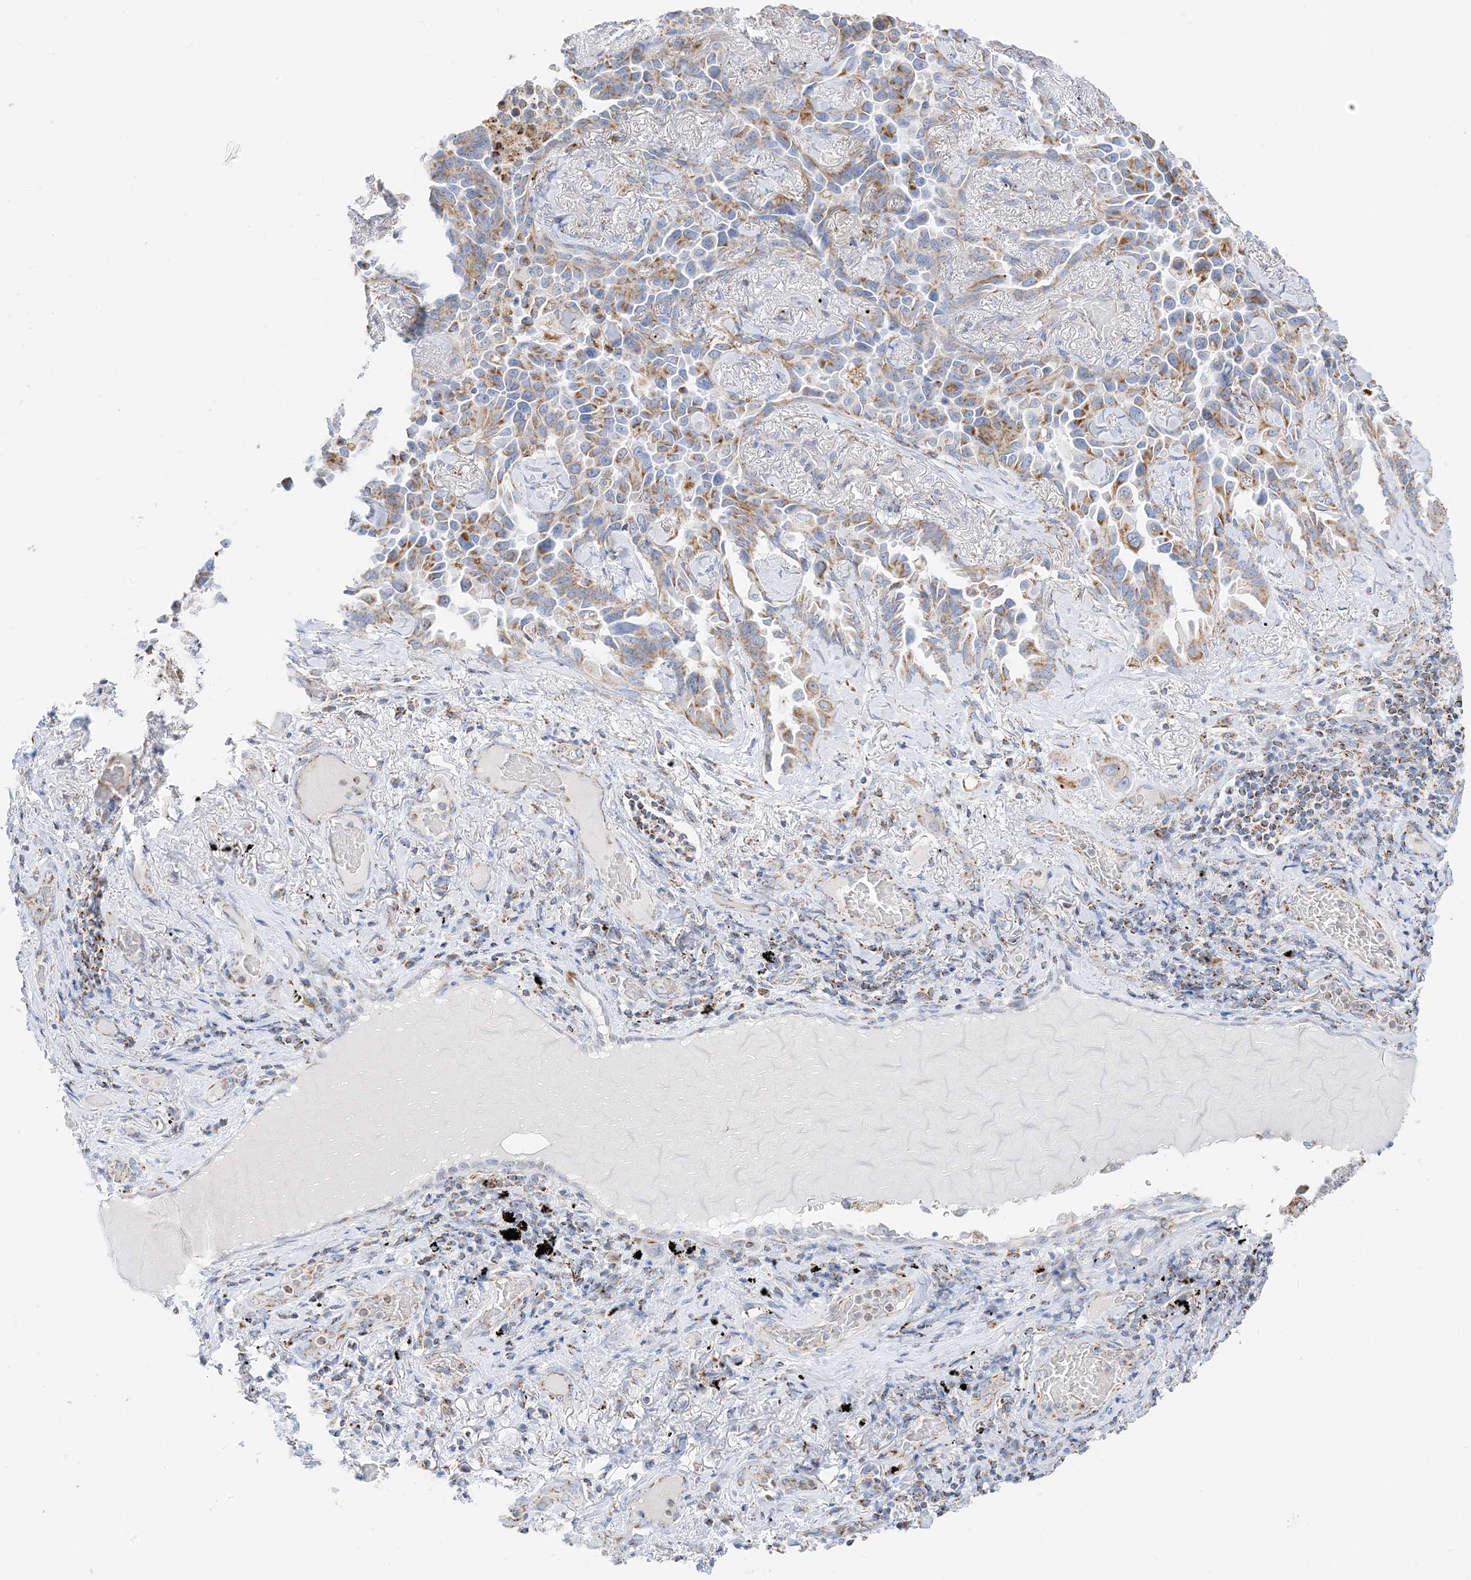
{"staining": {"intensity": "moderate", "quantity": ">75%", "location": "cytoplasmic/membranous"}, "tissue": "lung cancer", "cell_type": "Tumor cells", "image_type": "cancer", "snomed": [{"axis": "morphology", "description": "Adenocarcinoma, NOS"}, {"axis": "topography", "description": "Lung"}], "caption": "The micrograph displays staining of lung adenocarcinoma, revealing moderate cytoplasmic/membranous protein staining (brown color) within tumor cells. Nuclei are stained in blue.", "gene": "CAPN13", "patient": {"sex": "female", "age": 67}}